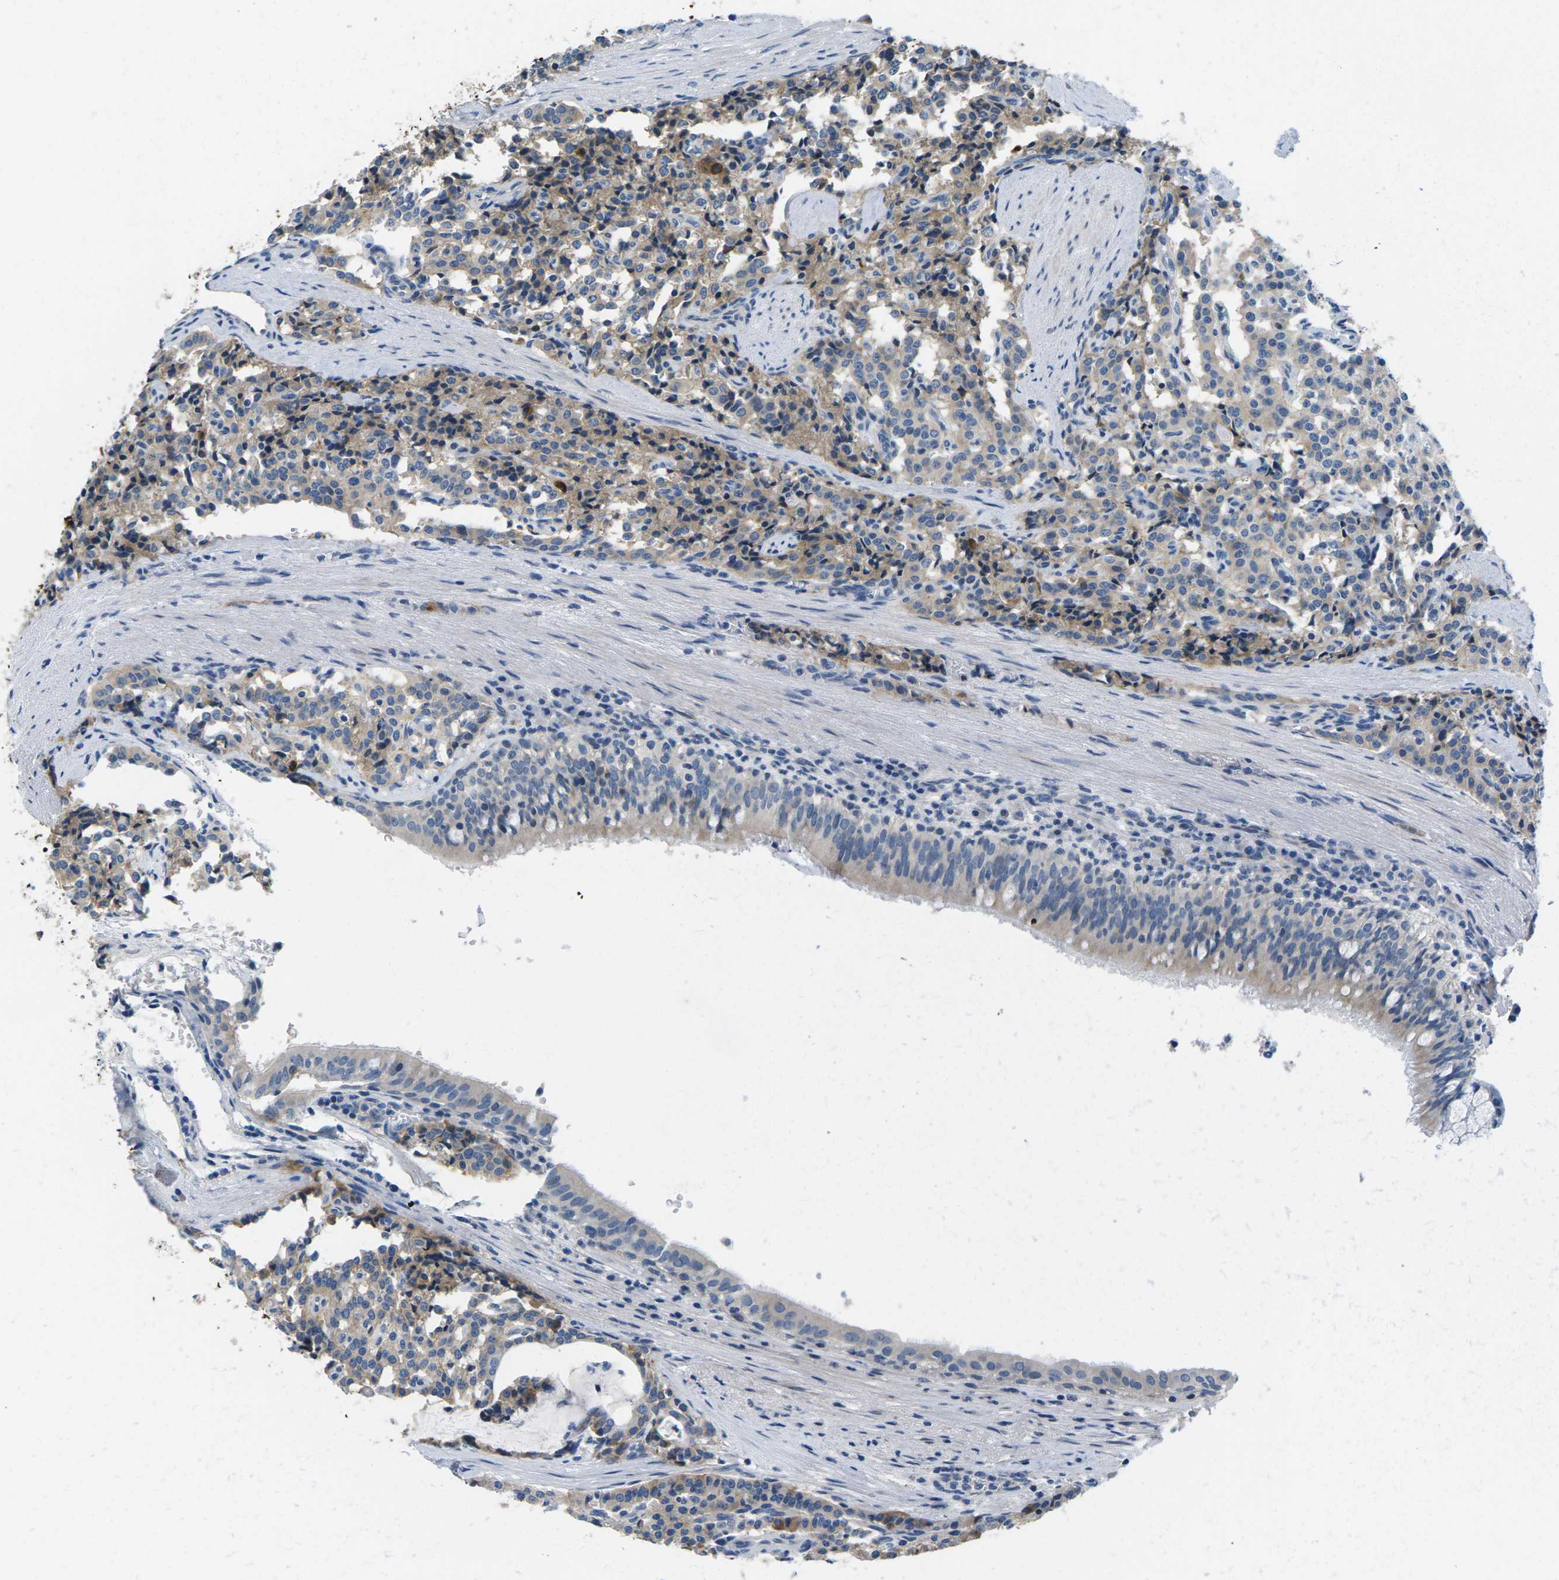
{"staining": {"intensity": "moderate", "quantity": "25%-75%", "location": "cytoplasmic/membranous"}, "tissue": "carcinoid", "cell_type": "Tumor cells", "image_type": "cancer", "snomed": [{"axis": "morphology", "description": "Carcinoid, malignant, NOS"}, {"axis": "topography", "description": "Lung"}], "caption": "Malignant carcinoid was stained to show a protein in brown. There is medium levels of moderate cytoplasmic/membranous expression in approximately 25%-75% of tumor cells.", "gene": "TSPAN2", "patient": {"sex": "male", "age": 30}}